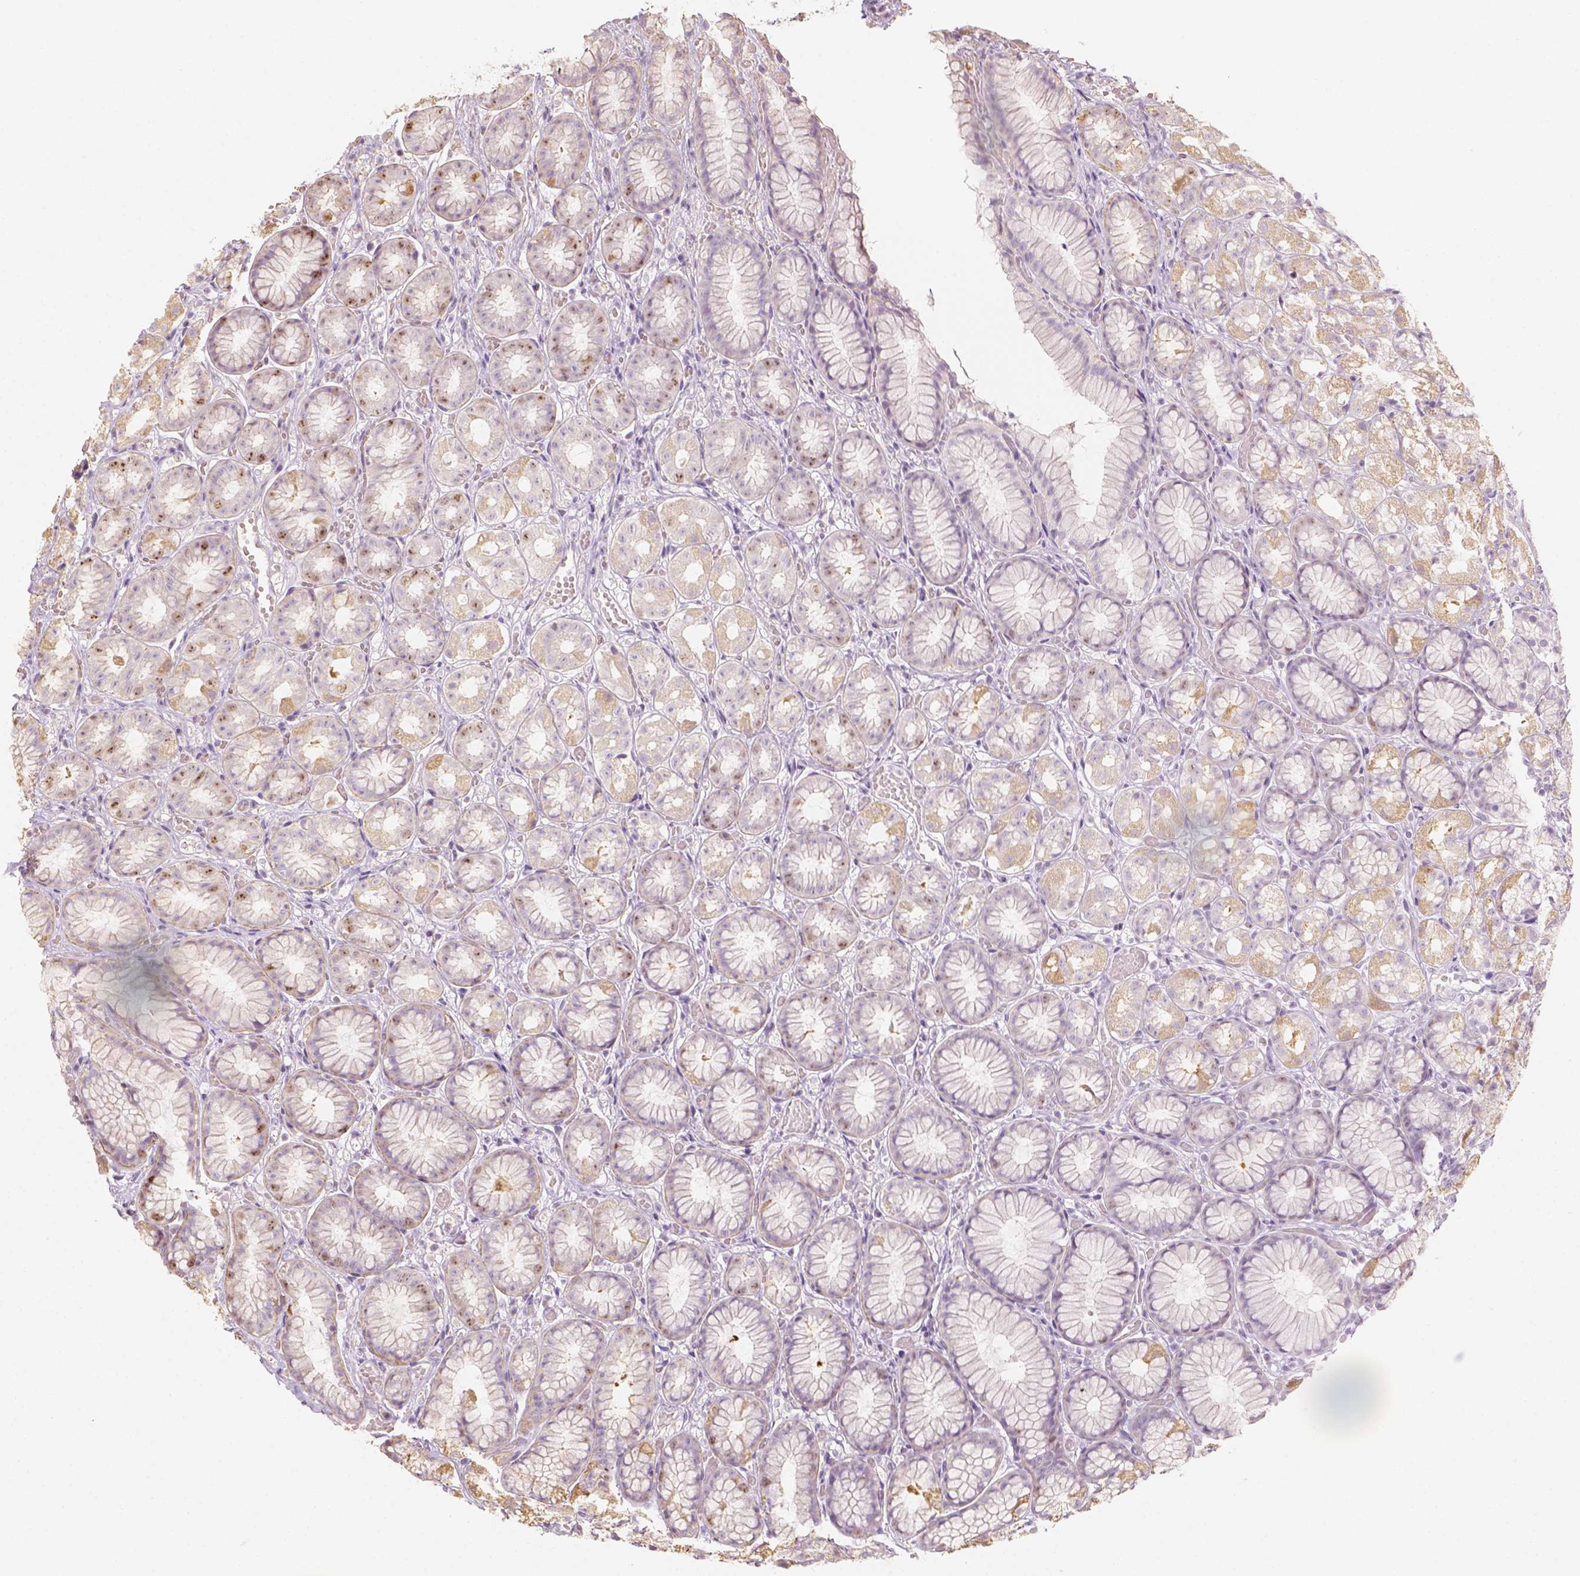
{"staining": {"intensity": "moderate", "quantity": ">75%", "location": "cytoplasmic/membranous"}, "tissue": "stomach", "cell_type": "Glandular cells", "image_type": "normal", "snomed": [{"axis": "morphology", "description": "Normal tissue, NOS"}, {"axis": "topography", "description": "Stomach"}], "caption": "Immunohistochemistry (IHC) staining of normal stomach, which demonstrates medium levels of moderate cytoplasmic/membranous positivity in about >75% of glandular cells indicating moderate cytoplasmic/membranous protein staining. The staining was performed using DAB (brown) for protein detection and nuclei were counterstained in hematoxylin (blue).", "gene": "LCA5", "patient": {"sex": "male", "age": 70}}